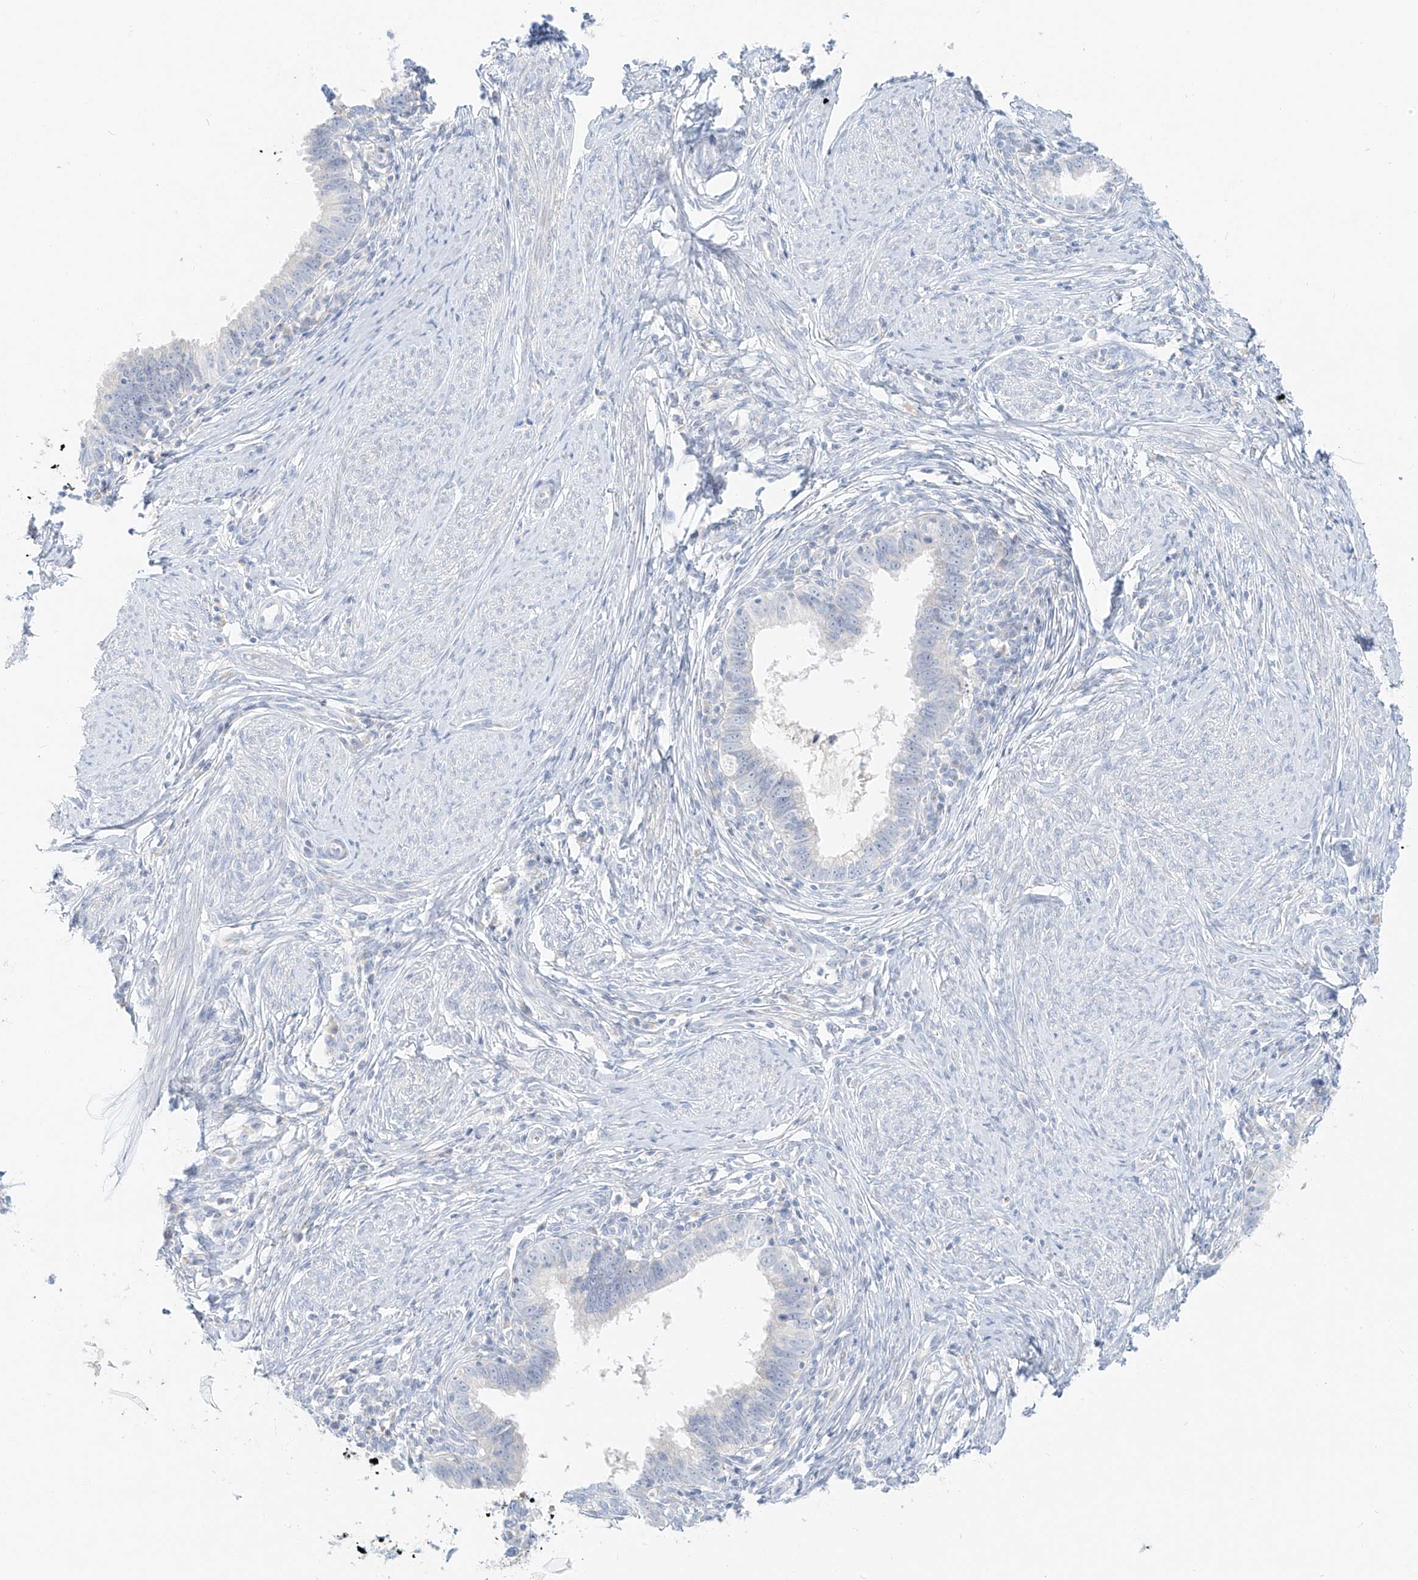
{"staining": {"intensity": "negative", "quantity": "none", "location": "none"}, "tissue": "cervical cancer", "cell_type": "Tumor cells", "image_type": "cancer", "snomed": [{"axis": "morphology", "description": "Adenocarcinoma, NOS"}, {"axis": "topography", "description": "Cervix"}], "caption": "Human cervical cancer stained for a protein using immunohistochemistry demonstrates no expression in tumor cells.", "gene": "PGC", "patient": {"sex": "female", "age": 36}}